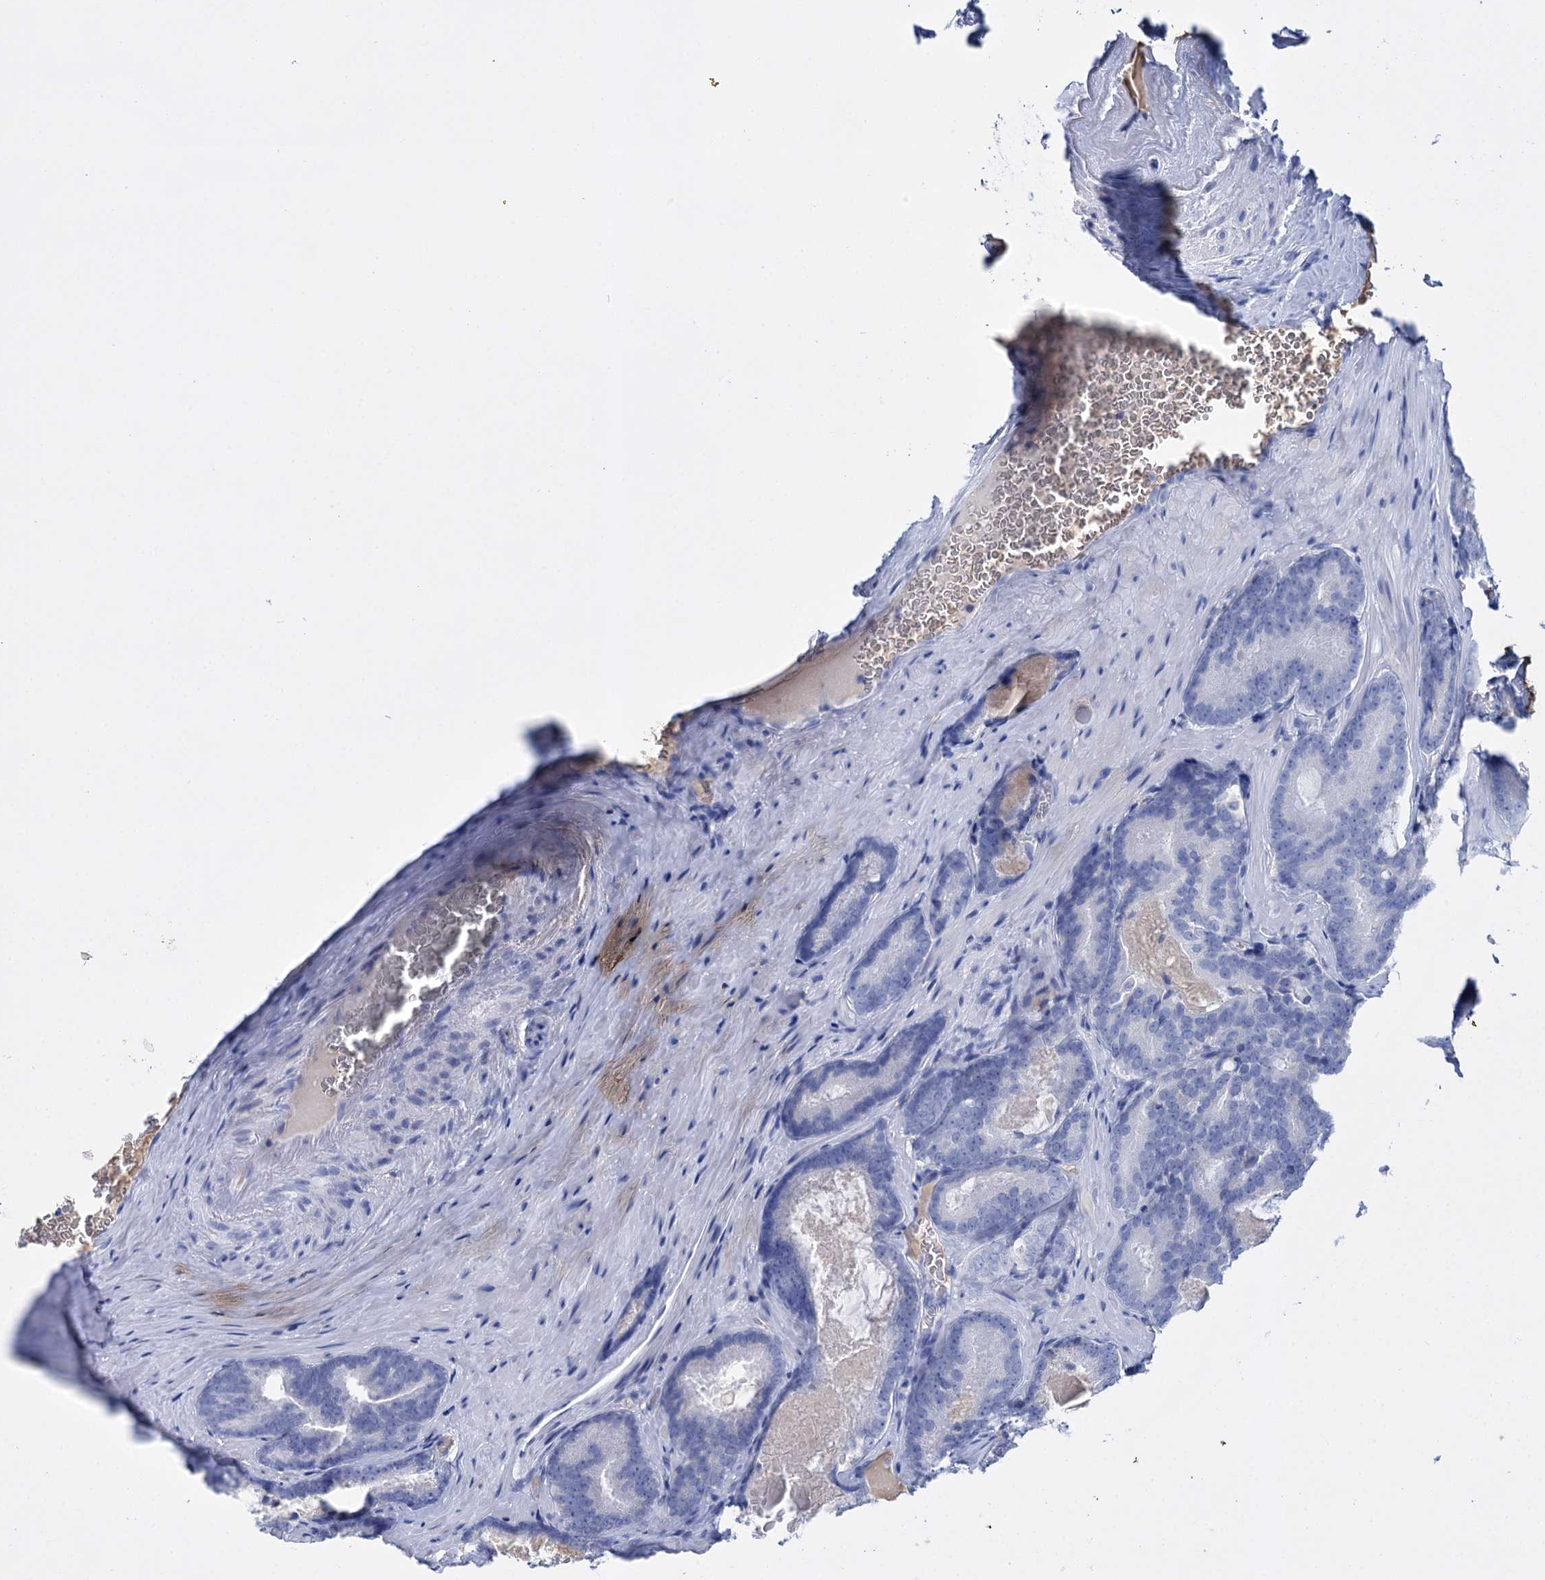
{"staining": {"intensity": "negative", "quantity": "none", "location": "none"}, "tissue": "prostate cancer", "cell_type": "Tumor cells", "image_type": "cancer", "snomed": [{"axis": "morphology", "description": "Adenocarcinoma, High grade"}, {"axis": "topography", "description": "Prostate"}], "caption": "Immunohistochemical staining of human prostate cancer displays no significant positivity in tumor cells. (Stains: DAB immunohistochemistry (IHC) with hematoxylin counter stain, Microscopy: brightfield microscopy at high magnification).", "gene": "FBXW12", "patient": {"sex": "male", "age": 66}}